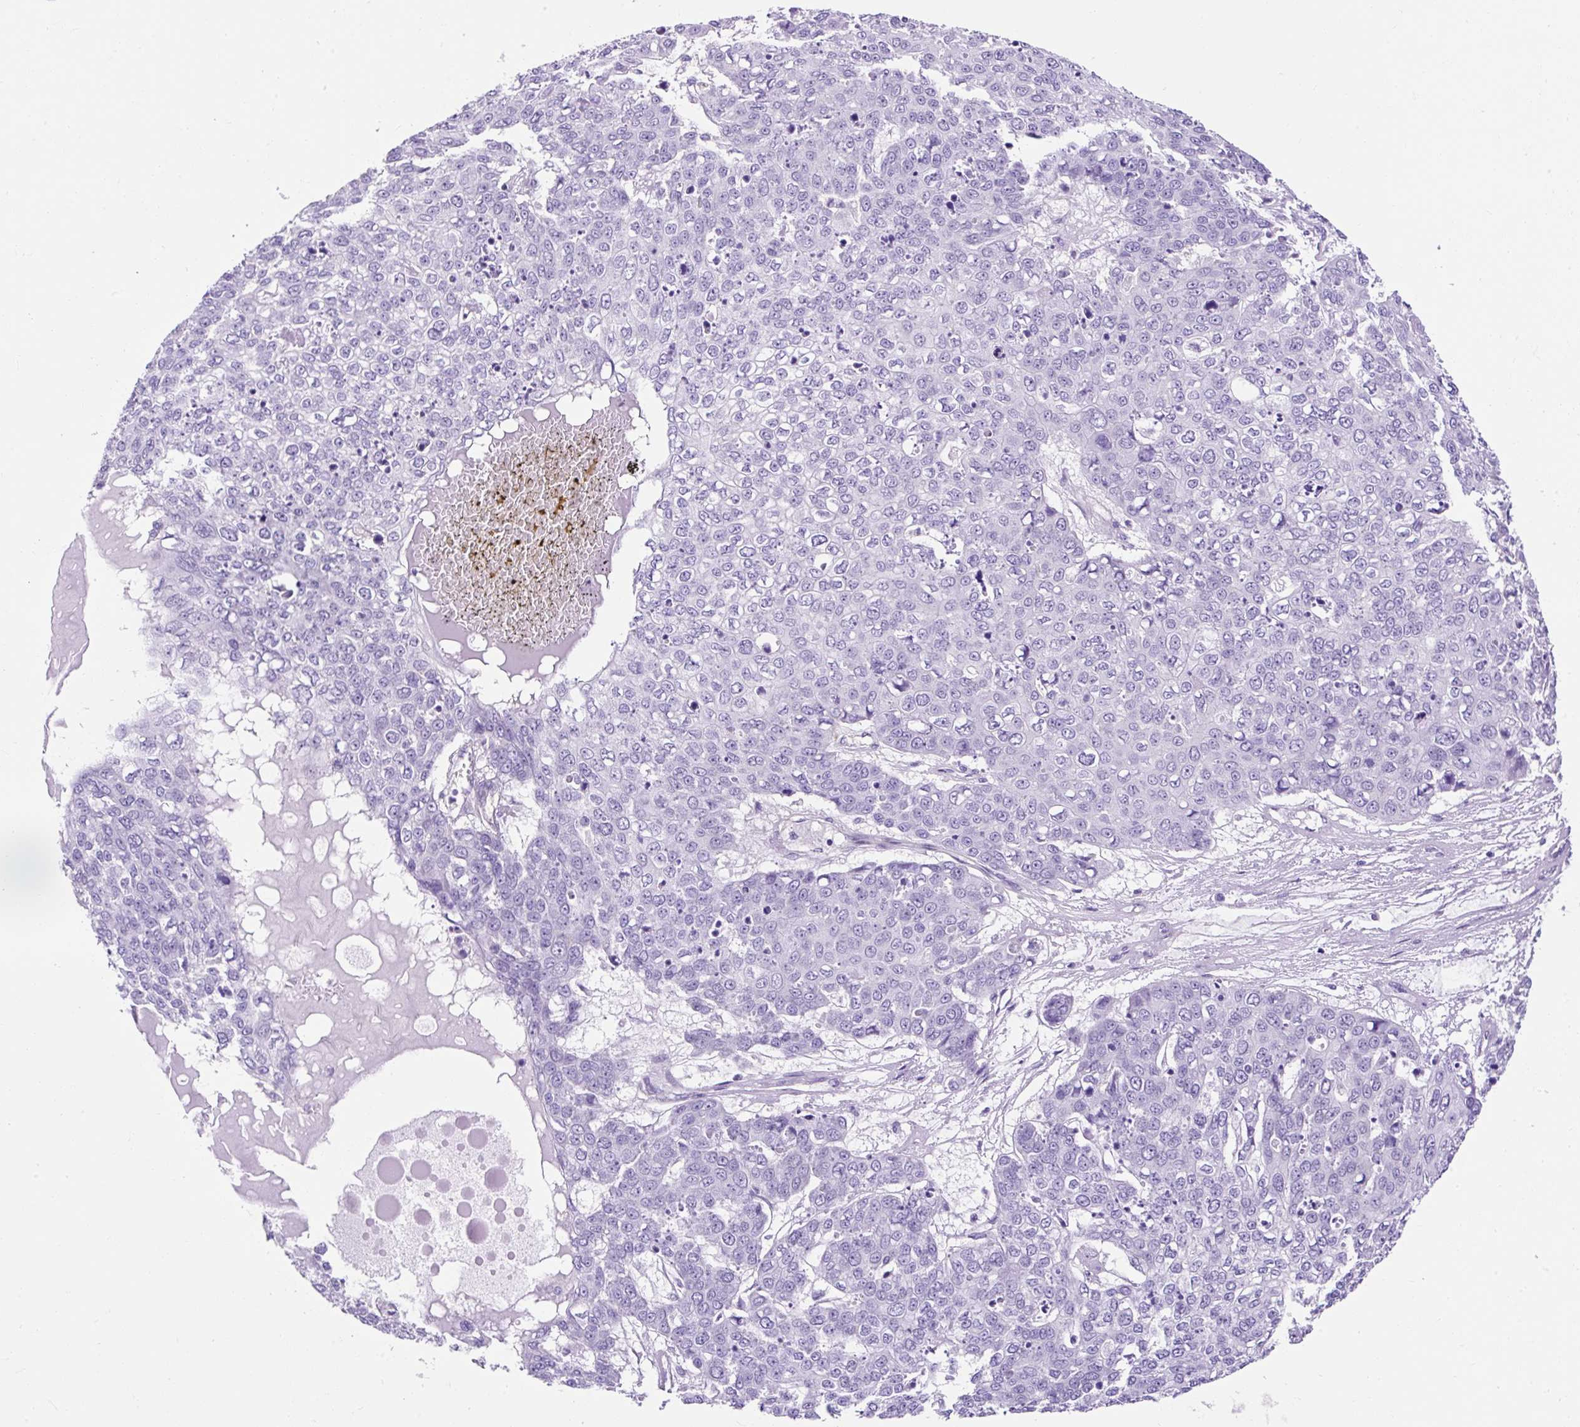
{"staining": {"intensity": "negative", "quantity": "none", "location": "none"}, "tissue": "skin cancer", "cell_type": "Tumor cells", "image_type": "cancer", "snomed": [{"axis": "morphology", "description": "Normal tissue, NOS"}, {"axis": "morphology", "description": "Squamous cell carcinoma, NOS"}, {"axis": "topography", "description": "Skin"}], "caption": "There is no significant positivity in tumor cells of skin cancer.", "gene": "KRT12", "patient": {"sex": "male", "age": 72}}